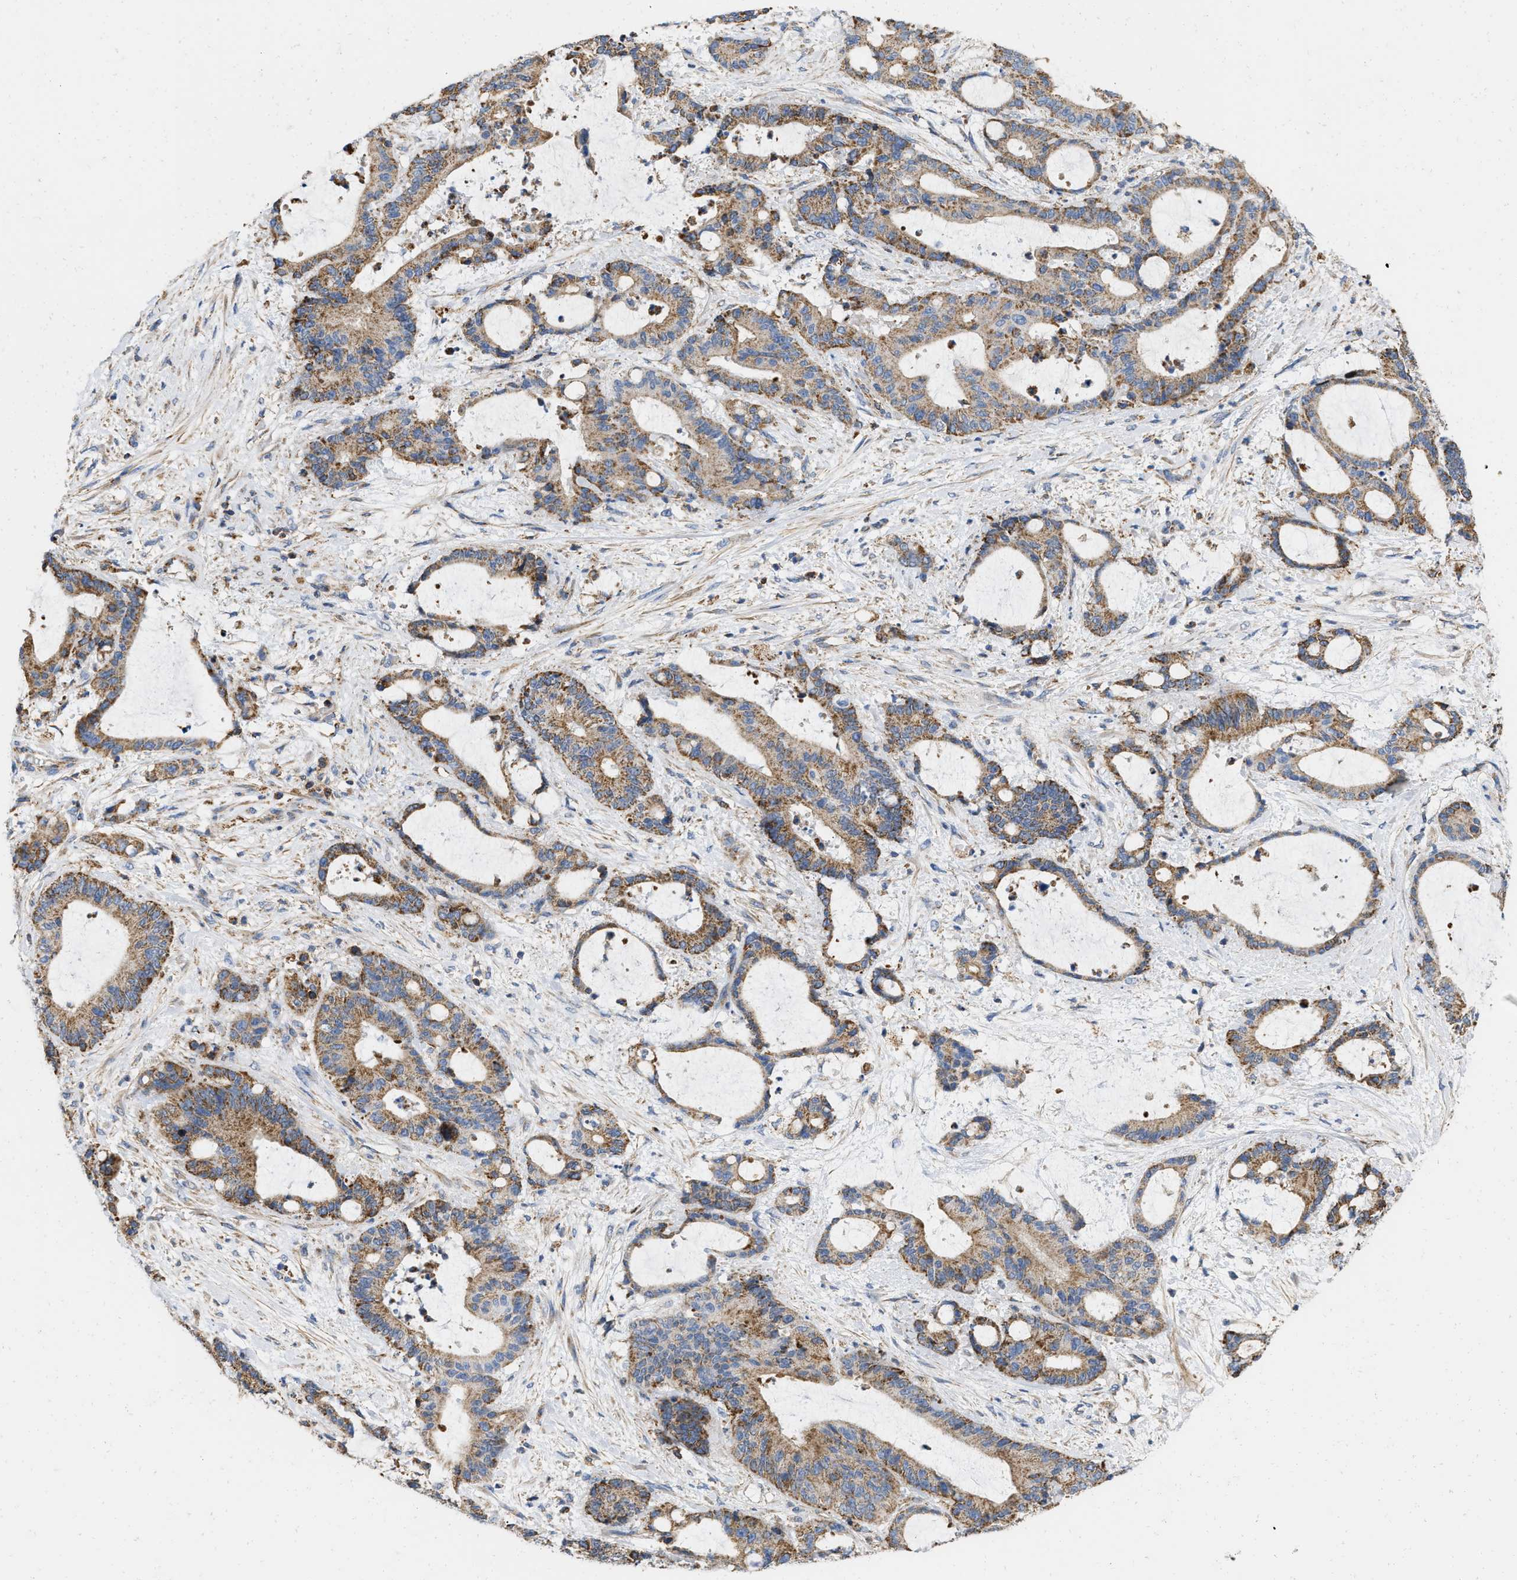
{"staining": {"intensity": "moderate", "quantity": ">75%", "location": "cytoplasmic/membranous"}, "tissue": "liver cancer", "cell_type": "Tumor cells", "image_type": "cancer", "snomed": [{"axis": "morphology", "description": "Normal tissue, NOS"}, {"axis": "morphology", "description": "Cholangiocarcinoma"}, {"axis": "topography", "description": "Liver"}, {"axis": "topography", "description": "Peripheral nerve tissue"}], "caption": "There is medium levels of moderate cytoplasmic/membranous positivity in tumor cells of liver cancer (cholangiocarcinoma), as demonstrated by immunohistochemical staining (brown color).", "gene": "GRB10", "patient": {"sex": "female", "age": 73}}